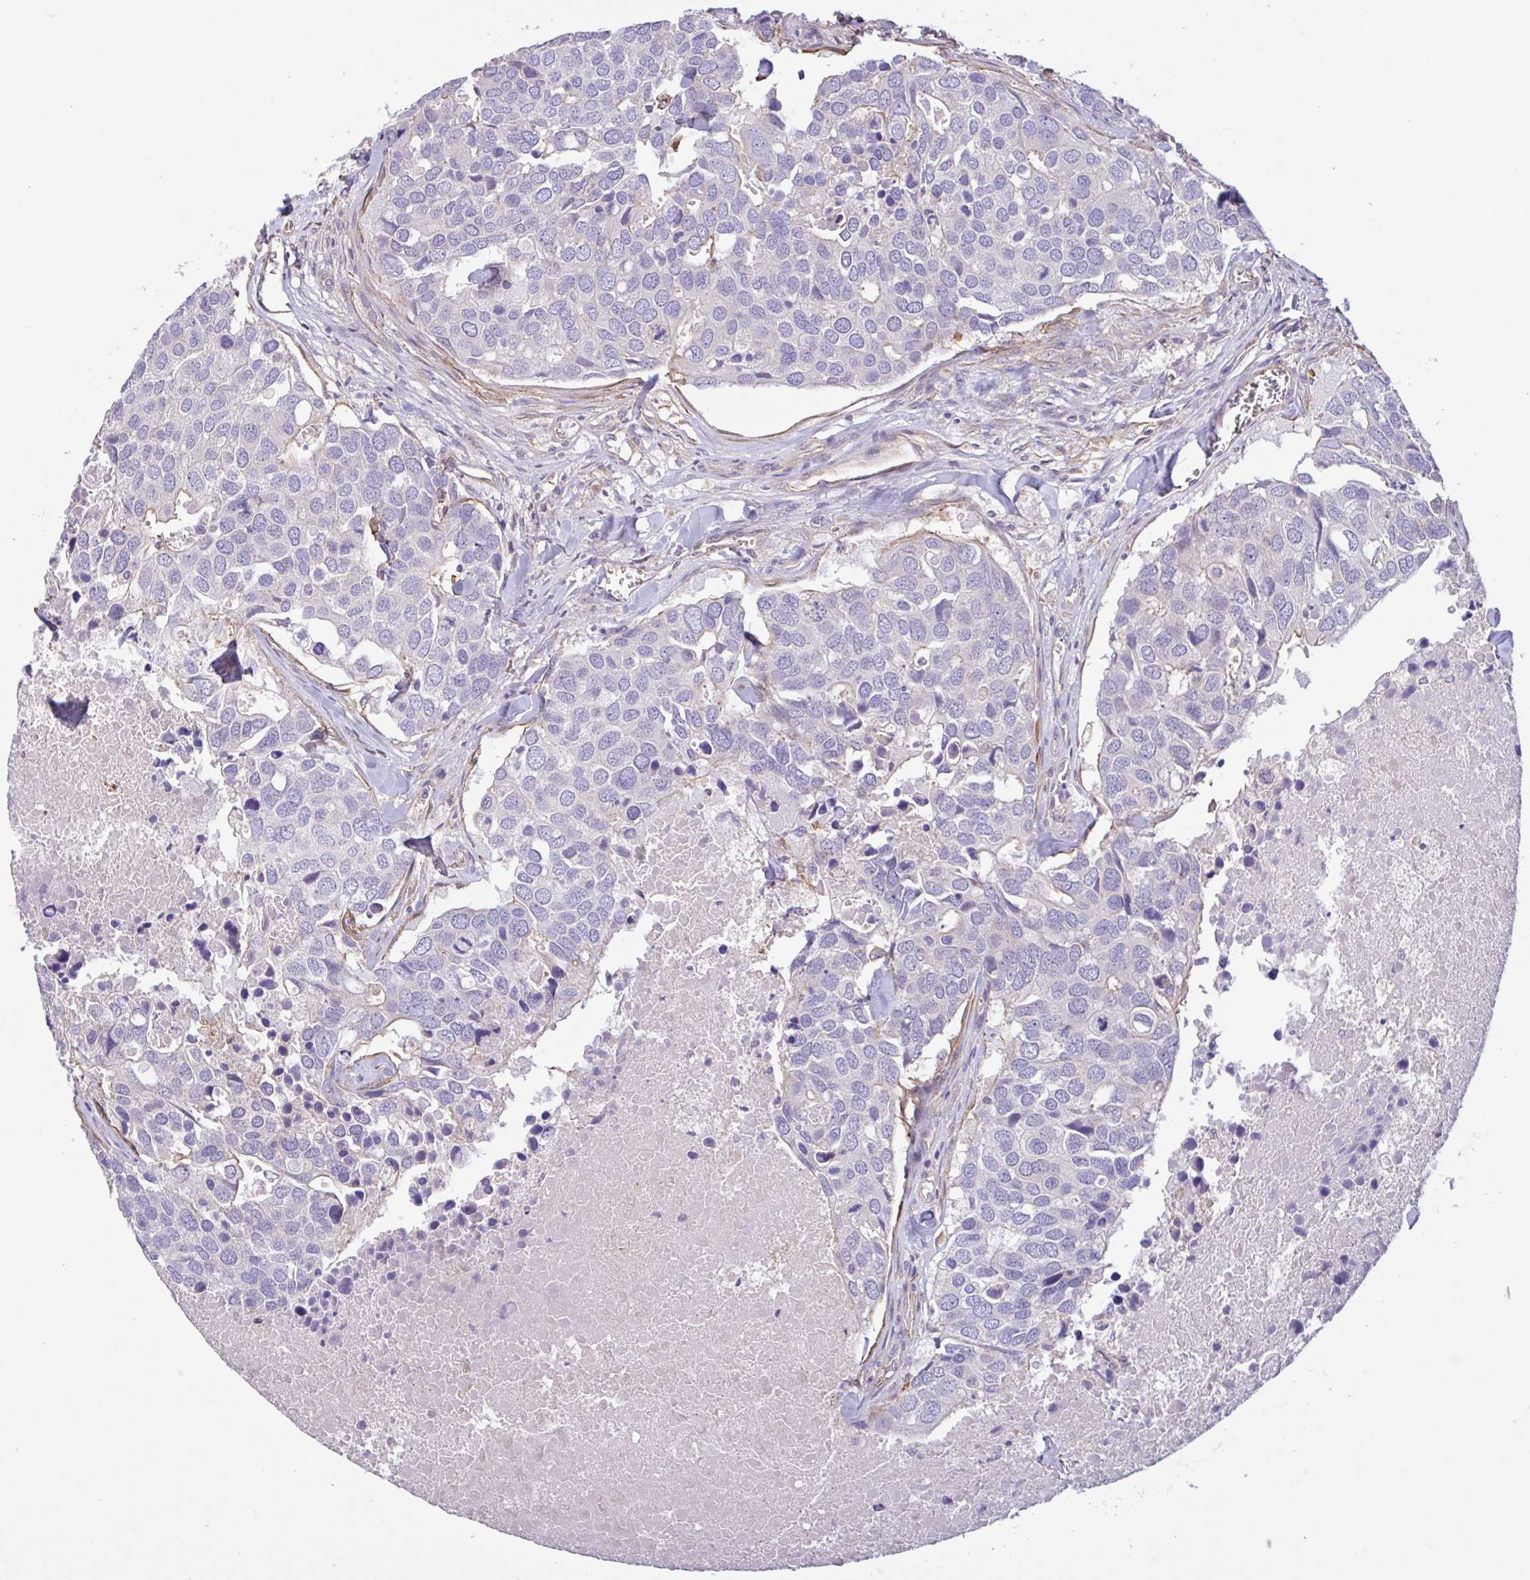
{"staining": {"intensity": "negative", "quantity": "none", "location": "none"}, "tissue": "breast cancer", "cell_type": "Tumor cells", "image_type": "cancer", "snomed": [{"axis": "morphology", "description": "Duct carcinoma"}, {"axis": "topography", "description": "Breast"}], "caption": "Tumor cells show no significant positivity in intraductal carcinoma (breast).", "gene": "PLCD4", "patient": {"sex": "female", "age": 83}}